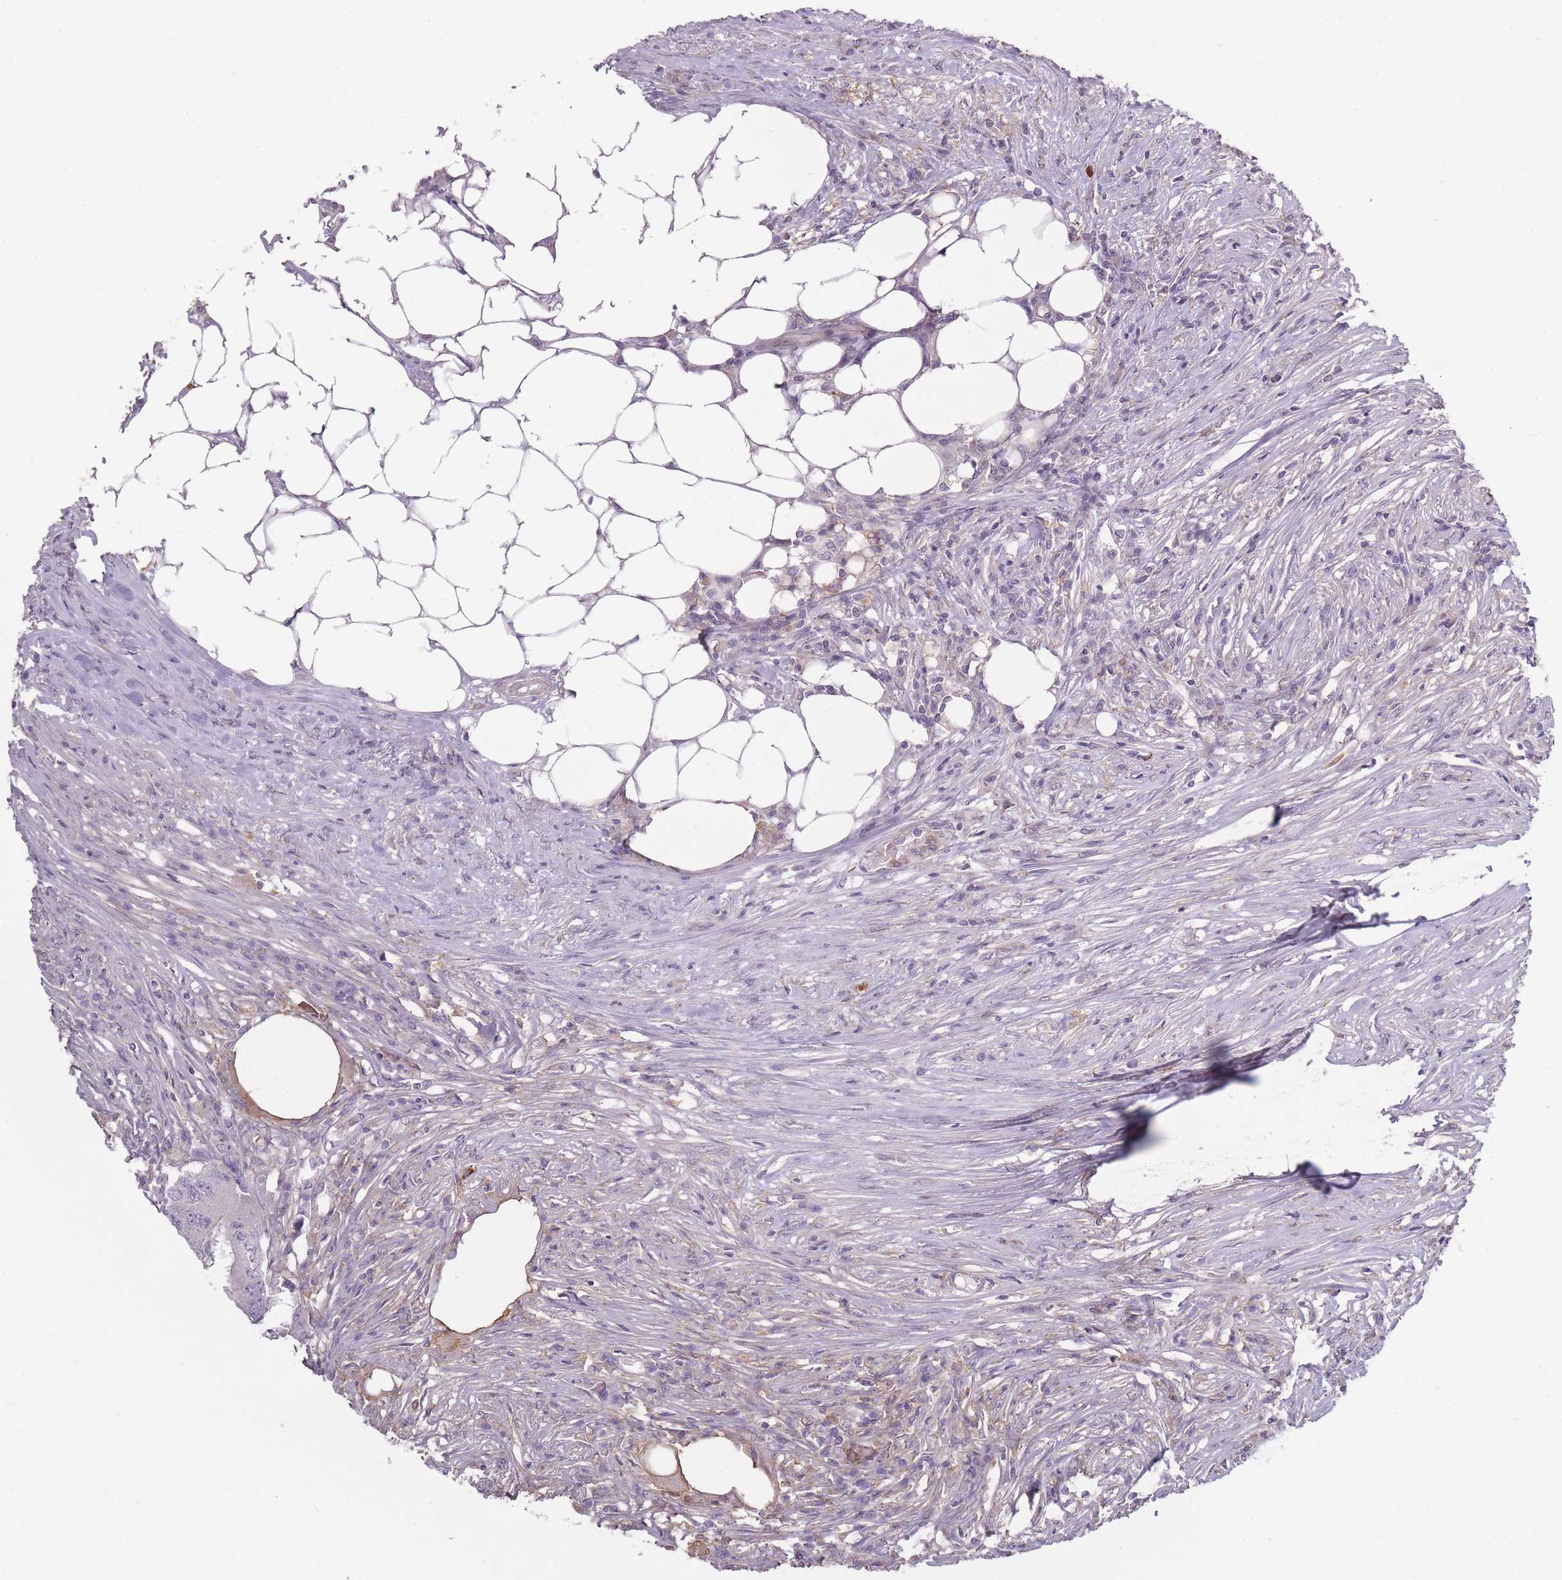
{"staining": {"intensity": "negative", "quantity": "none", "location": "none"}, "tissue": "colorectal cancer", "cell_type": "Tumor cells", "image_type": "cancer", "snomed": [{"axis": "morphology", "description": "Adenocarcinoma, NOS"}, {"axis": "topography", "description": "Colon"}], "caption": "The photomicrograph displays no staining of tumor cells in colorectal adenocarcinoma.", "gene": "TET3", "patient": {"sex": "male", "age": 71}}